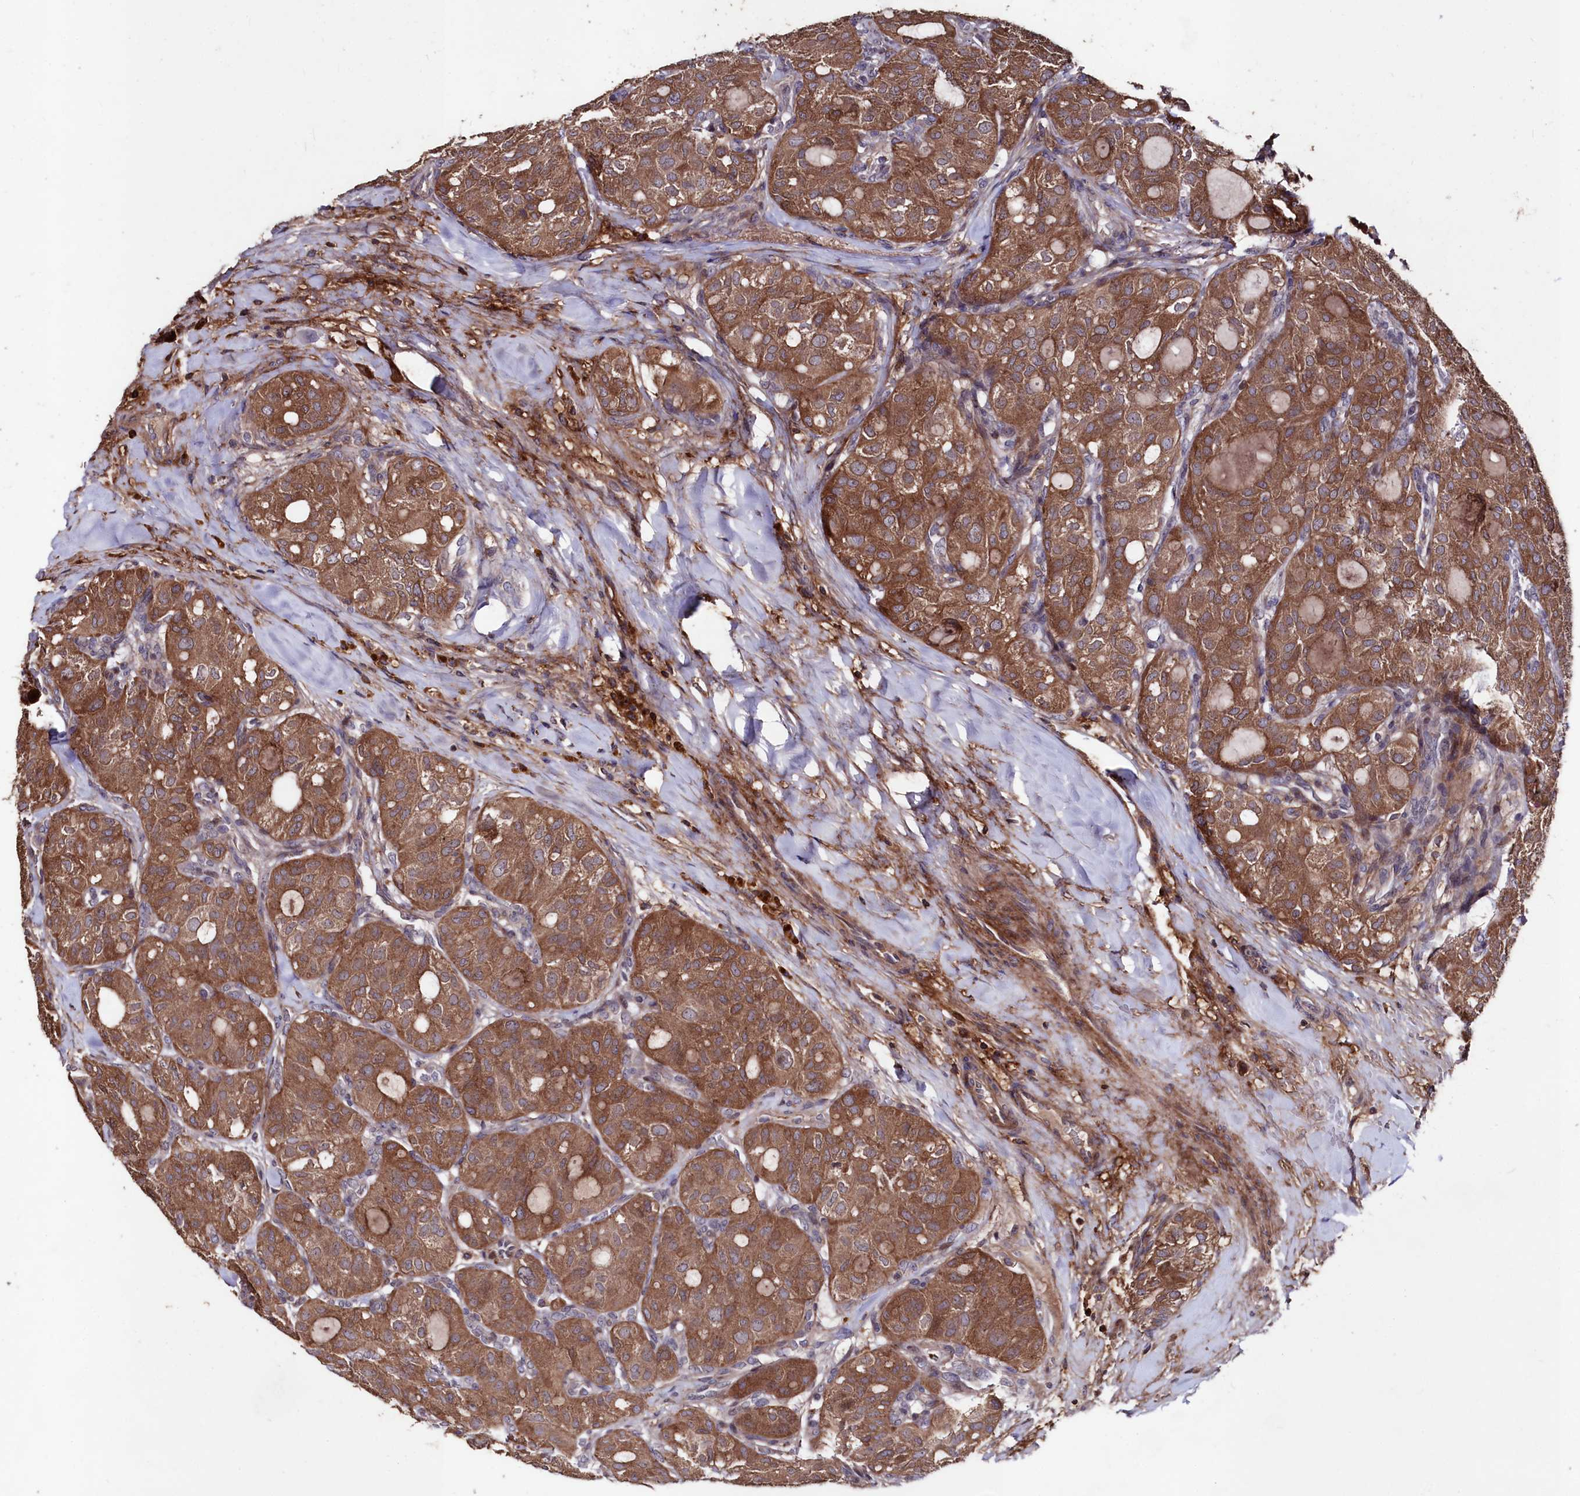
{"staining": {"intensity": "moderate", "quantity": ">75%", "location": "cytoplasmic/membranous"}, "tissue": "thyroid cancer", "cell_type": "Tumor cells", "image_type": "cancer", "snomed": [{"axis": "morphology", "description": "Follicular adenoma carcinoma, NOS"}, {"axis": "topography", "description": "Thyroid gland"}], "caption": "Thyroid cancer stained with DAB IHC shows medium levels of moderate cytoplasmic/membranous staining in about >75% of tumor cells.", "gene": "MYO1H", "patient": {"sex": "male", "age": 75}}